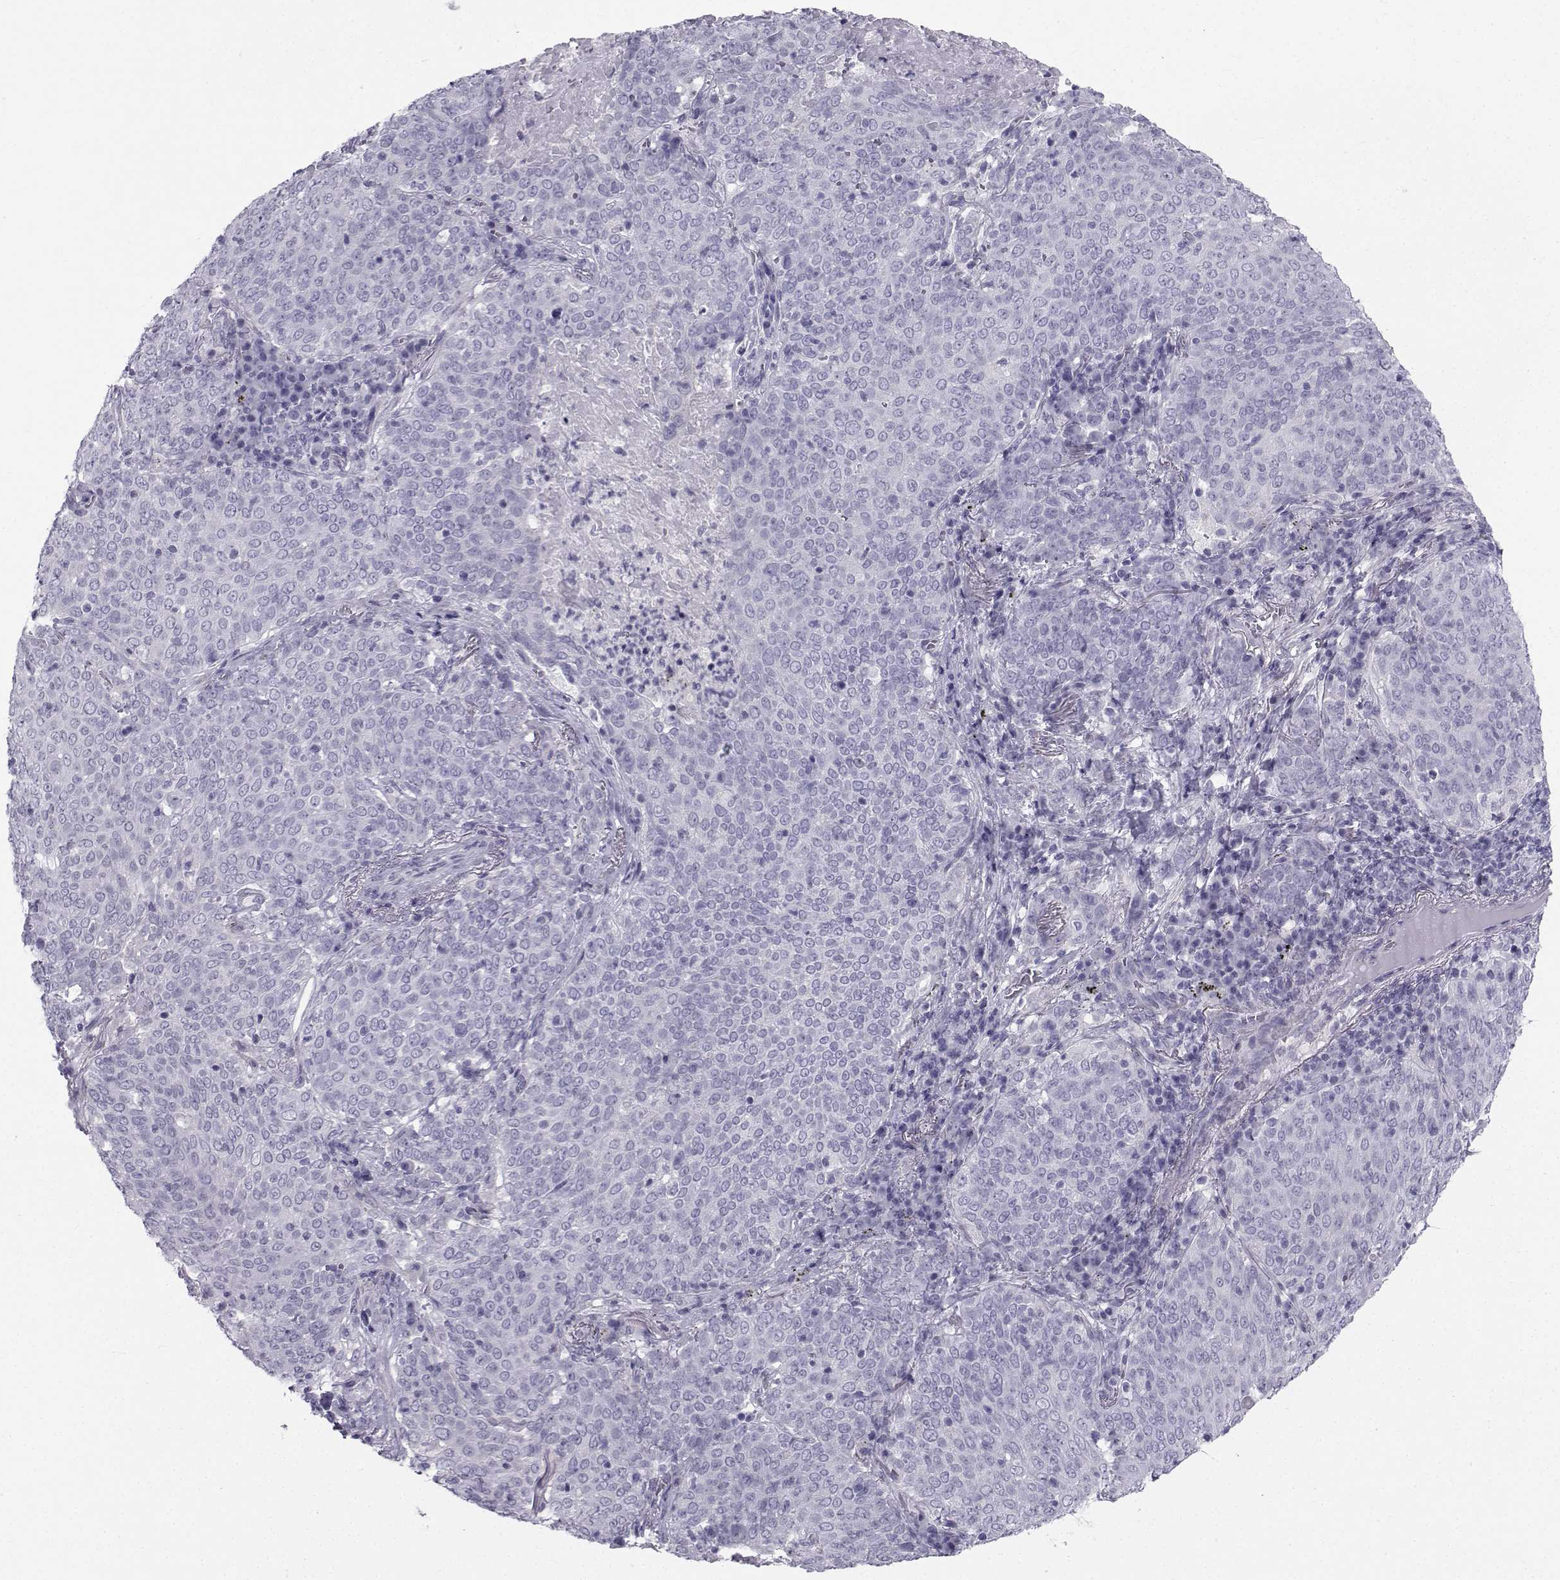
{"staining": {"intensity": "negative", "quantity": "none", "location": "none"}, "tissue": "lung cancer", "cell_type": "Tumor cells", "image_type": "cancer", "snomed": [{"axis": "morphology", "description": "Squamous cell carcinoma, NOS"}, {"axis": "topography", "description": "Lung"}], "caption": "IHC histopathology image of squamous cell carcinoma (lung) stained for a protein (brown), which demonstrates no staining in tumor cells.", "gene": "SPANXD", "patient": {"sex": "male", "age": 82}}